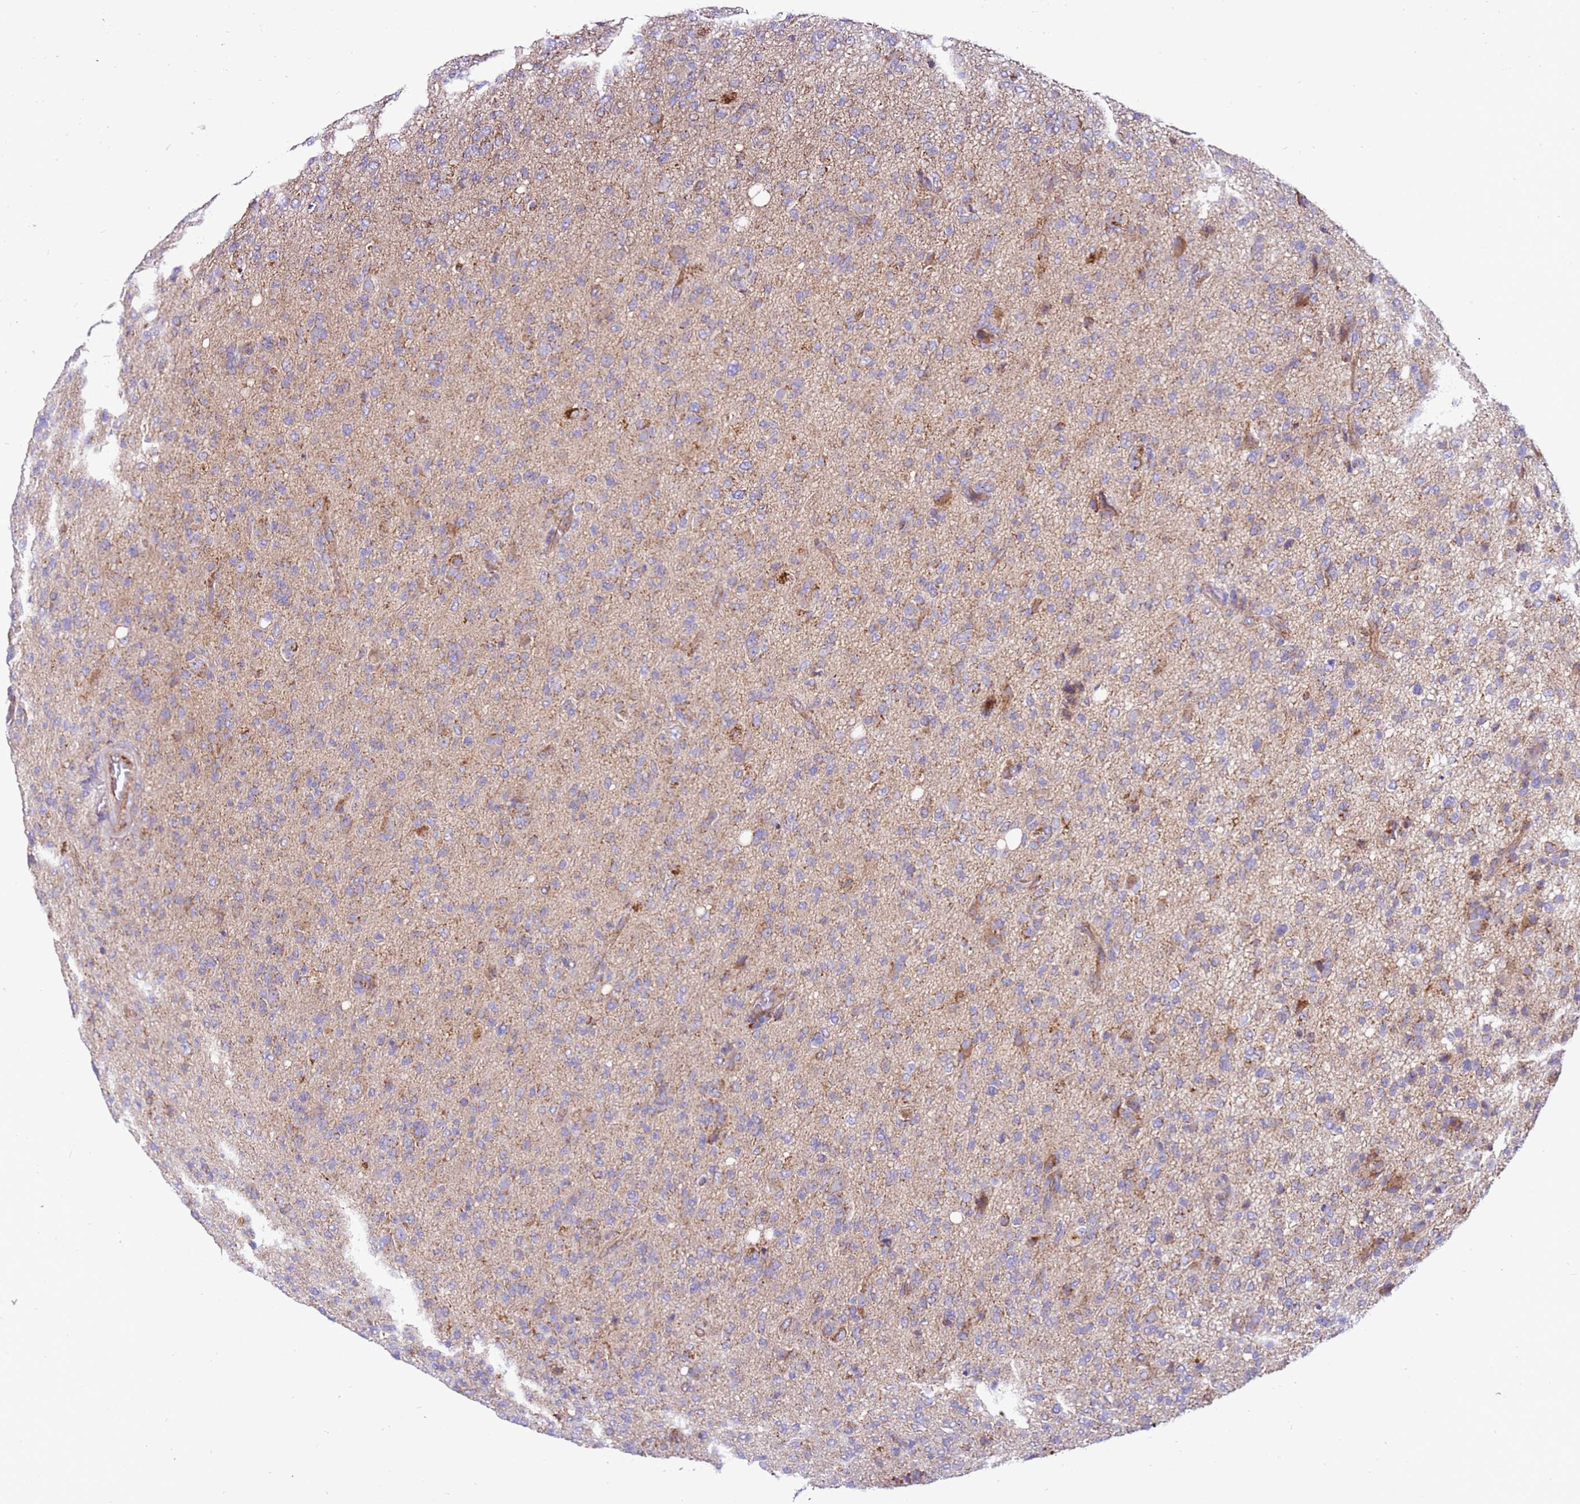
{"staining": {"intensity": "weak", "quantity": "<25%", "location": "cytoplasmic/membranous"}, "tissue": "glioma", "cell_type": "Tumor cells", "image_type": "cancer", "snomed": [{"axis": "morphology", "description": "Glioma, malignant, High grade"}, {"axis": "topography", "description": "Brain"}], "caption": "Immunohistochemical staining of high-grade glioma (malignant) reveals no significant staining in tumor cells.", "gene": "MRPL20", "patient": {"sex": "female", "age": 57}}